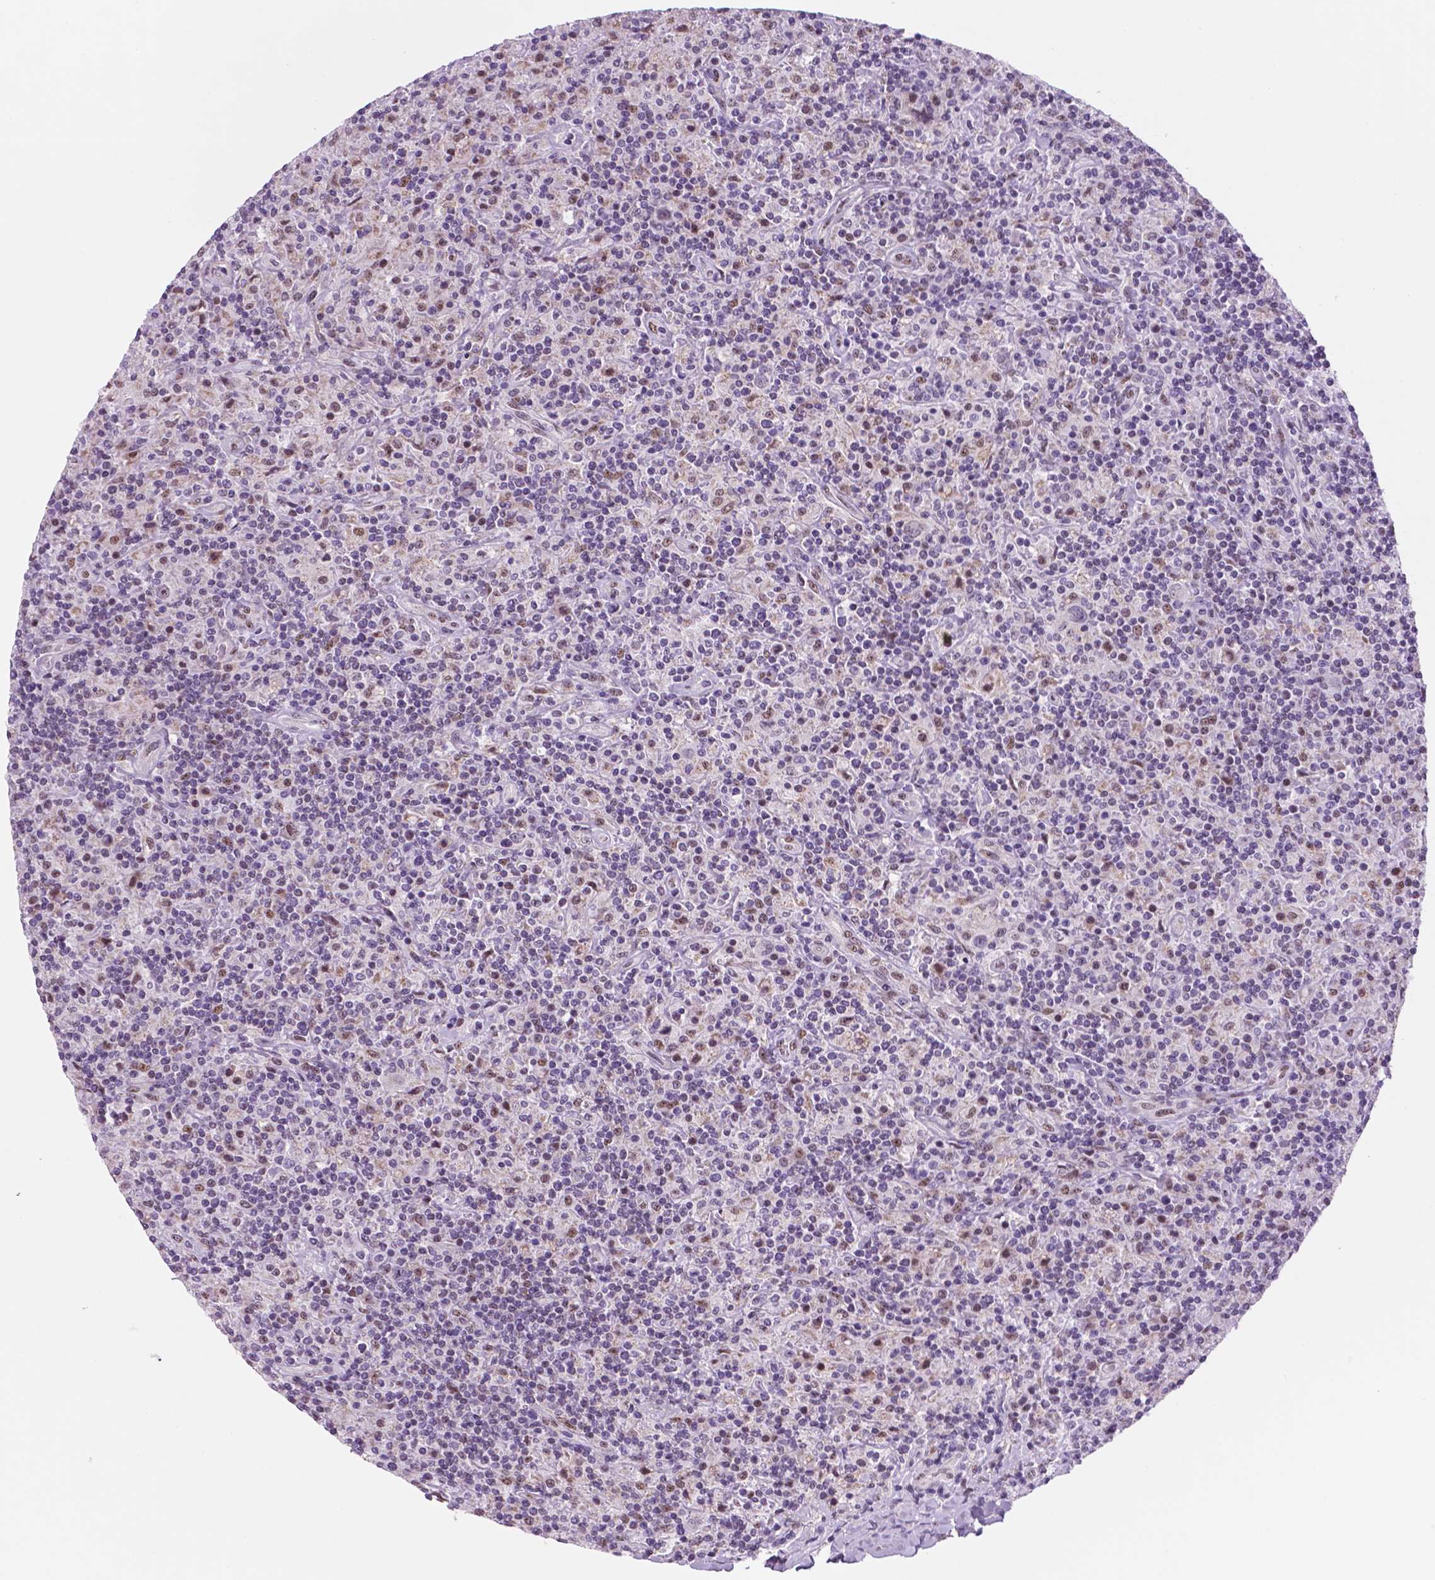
{"staining": {"intensity": "negative", "quantity": "none", "location": "none"}, "tissue": "lymphoma", "cell_type": "Tumor cells", "image_type": "cancer", "snomed": [{"axis": "morphology", "description": "Hodgkin's disease, NOS"}, {"axis": "topography", "description": "Lymph node"}], "caption": "Immunohistochemistry of human Hodgkin's disease displays no positivity in tumor cells.", "gene": "C18orf21", "patient": {"sex": "male", "age": 70}}